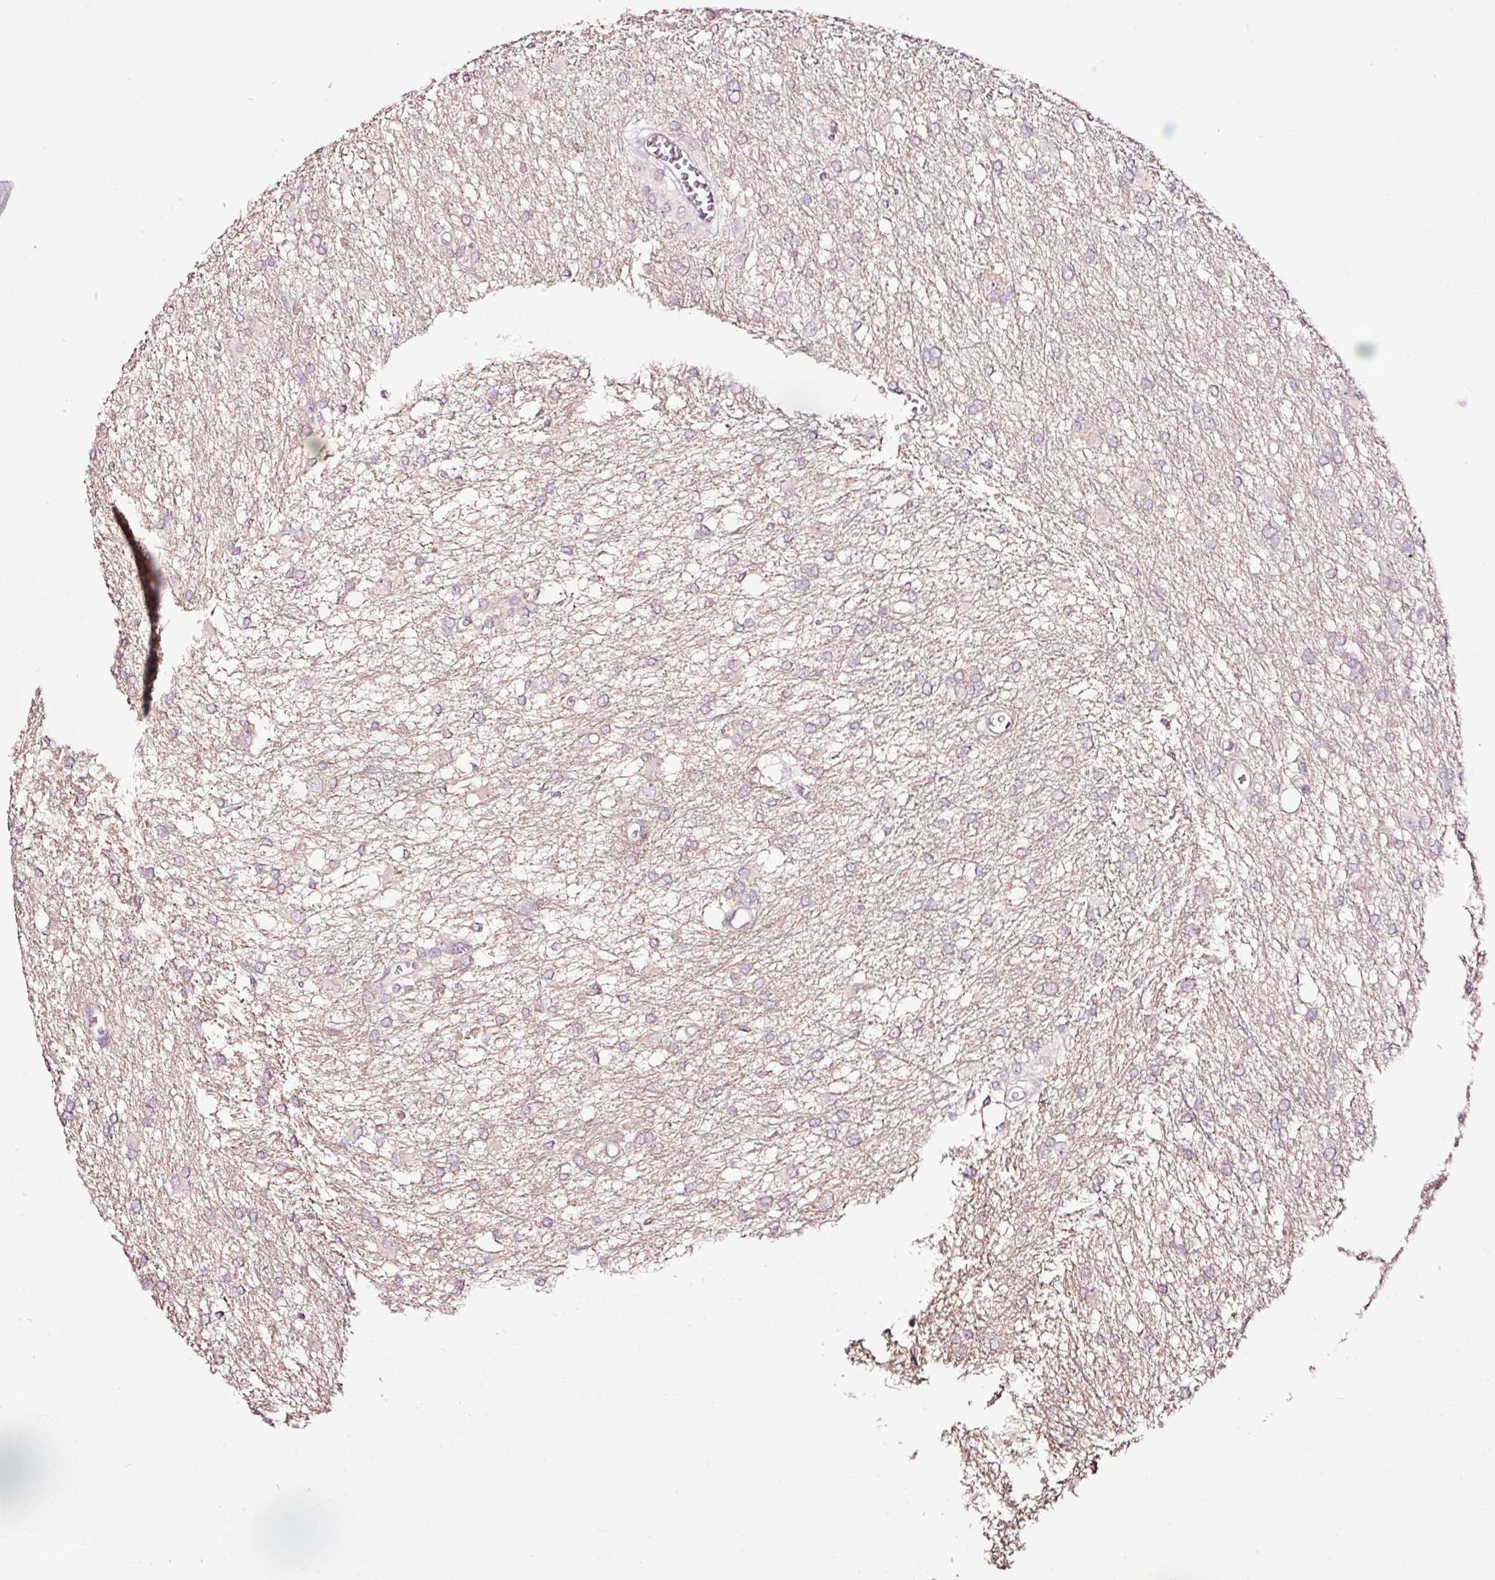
{"staining": {"intensity": "negative", "quantity": "none", "location": "none"}, "tissue": "glioma", "cell_type": "Tumor cells", "image_type": "cancer", "snomed": [{"axis": "morphology", "description": "Glioma, malignant, High grade"}, {"axis": "topography", "description": "Brain"}], "caption": "The immunohistochemistry histopathology image has no significant positivity in tumor cells of malignant high-grade glioma tissue. (Immunohistochemistry (ihc), brightfield microscopy, high magnification).", "gene": "UTP14A", "patient": {"sex": "male", "age": 48}}